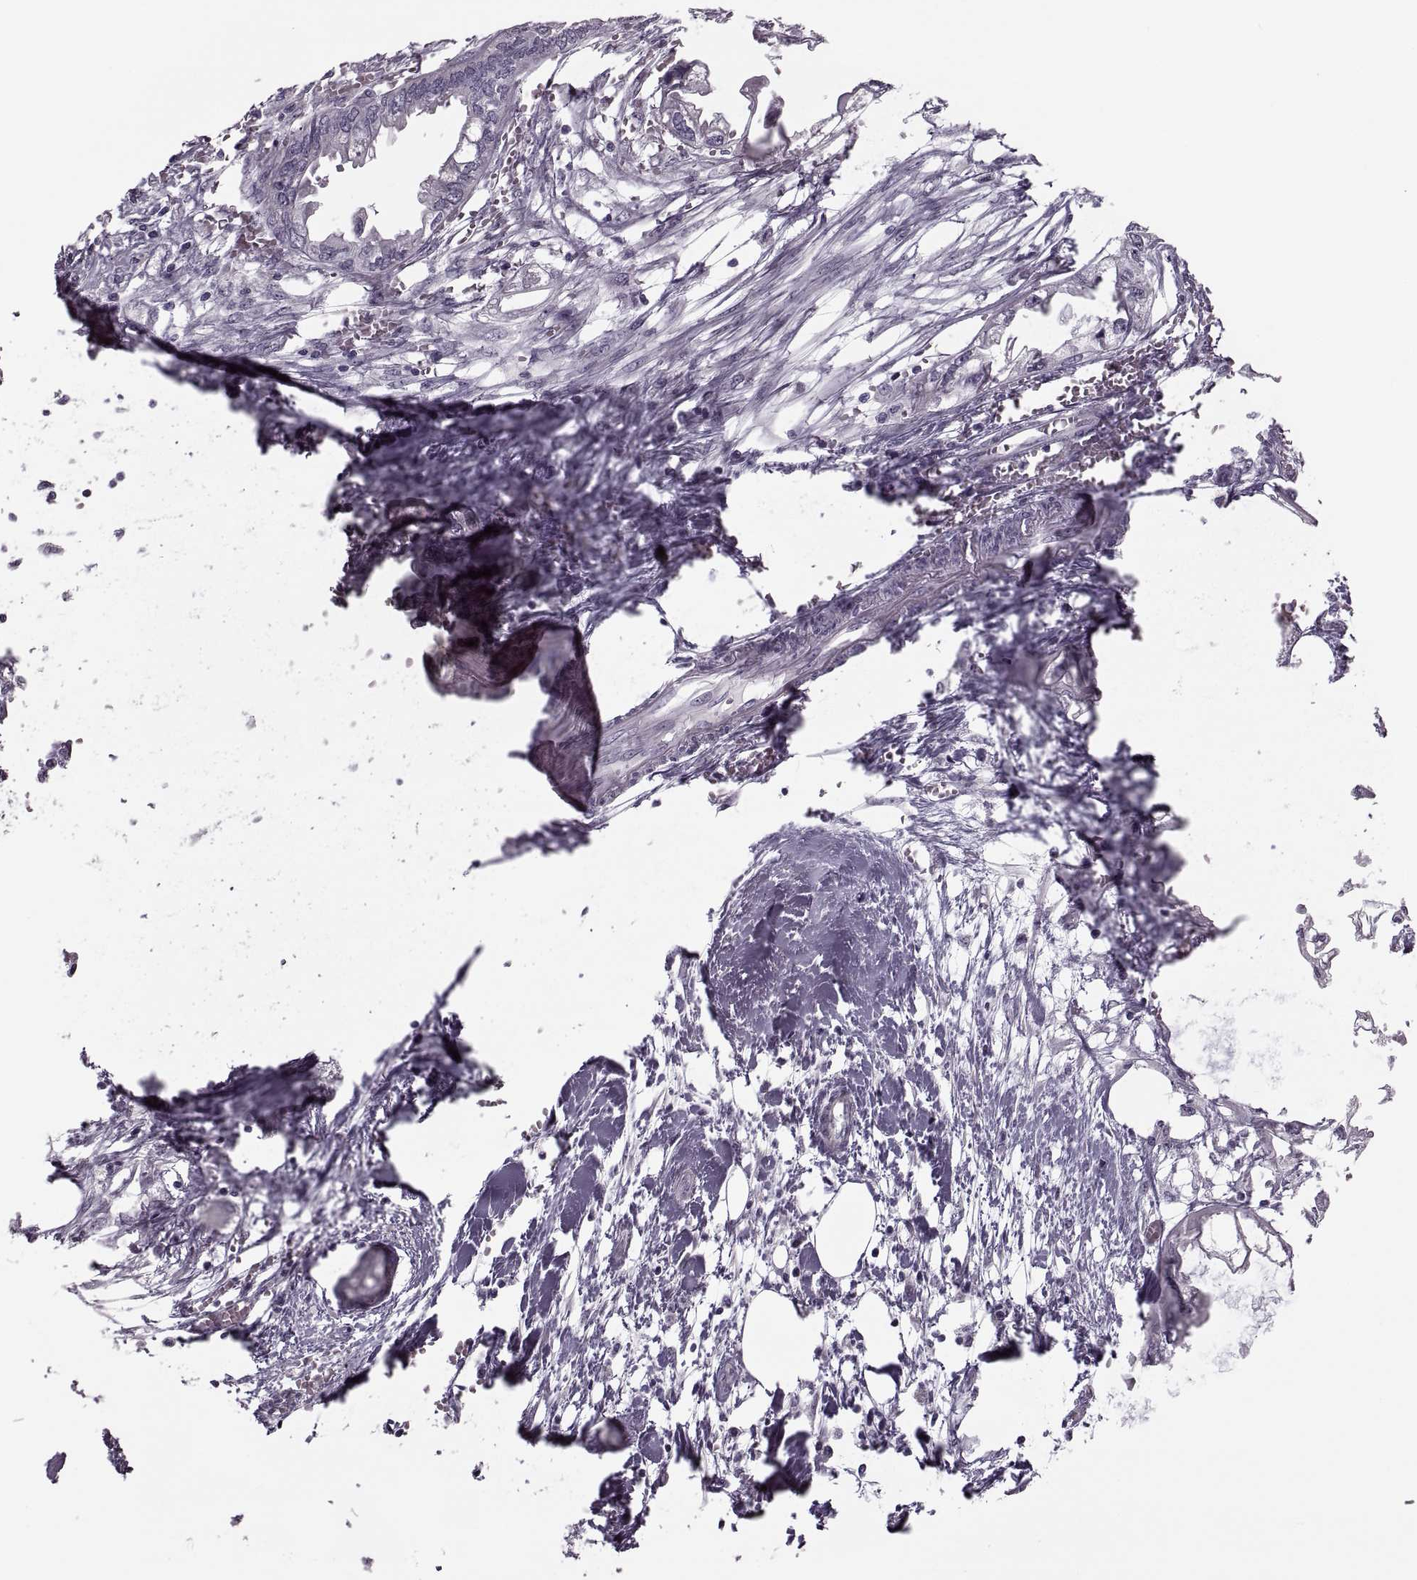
{"staining": {"intensity": "negative", "quantity": "none", "location": "none"}, "tissue": "endometrial cancer", "cell_type": "Tumor cells", "image_type": "cancer", "snomed": [{"axis": "morphology", "description": "Adenocarcinoma, NOS"}, {"axis": "morphology", "description": "Adenocarcinoma, metastatic, NOS"}, {"axis": "topography", "description": "Adipose tissue"}, {"axis": "topography", "description": "Endometrium"}], "caption": "Tumor cells show no significant staining in endometrial cancer (adenocarcinoma). (Stains: DAB IHC with hematoxylin counter stain, Microscopy: brightfield microscopy at high magnification).", "gene": "PAGE5", "patient": {"sex": "female", "age": 67}}